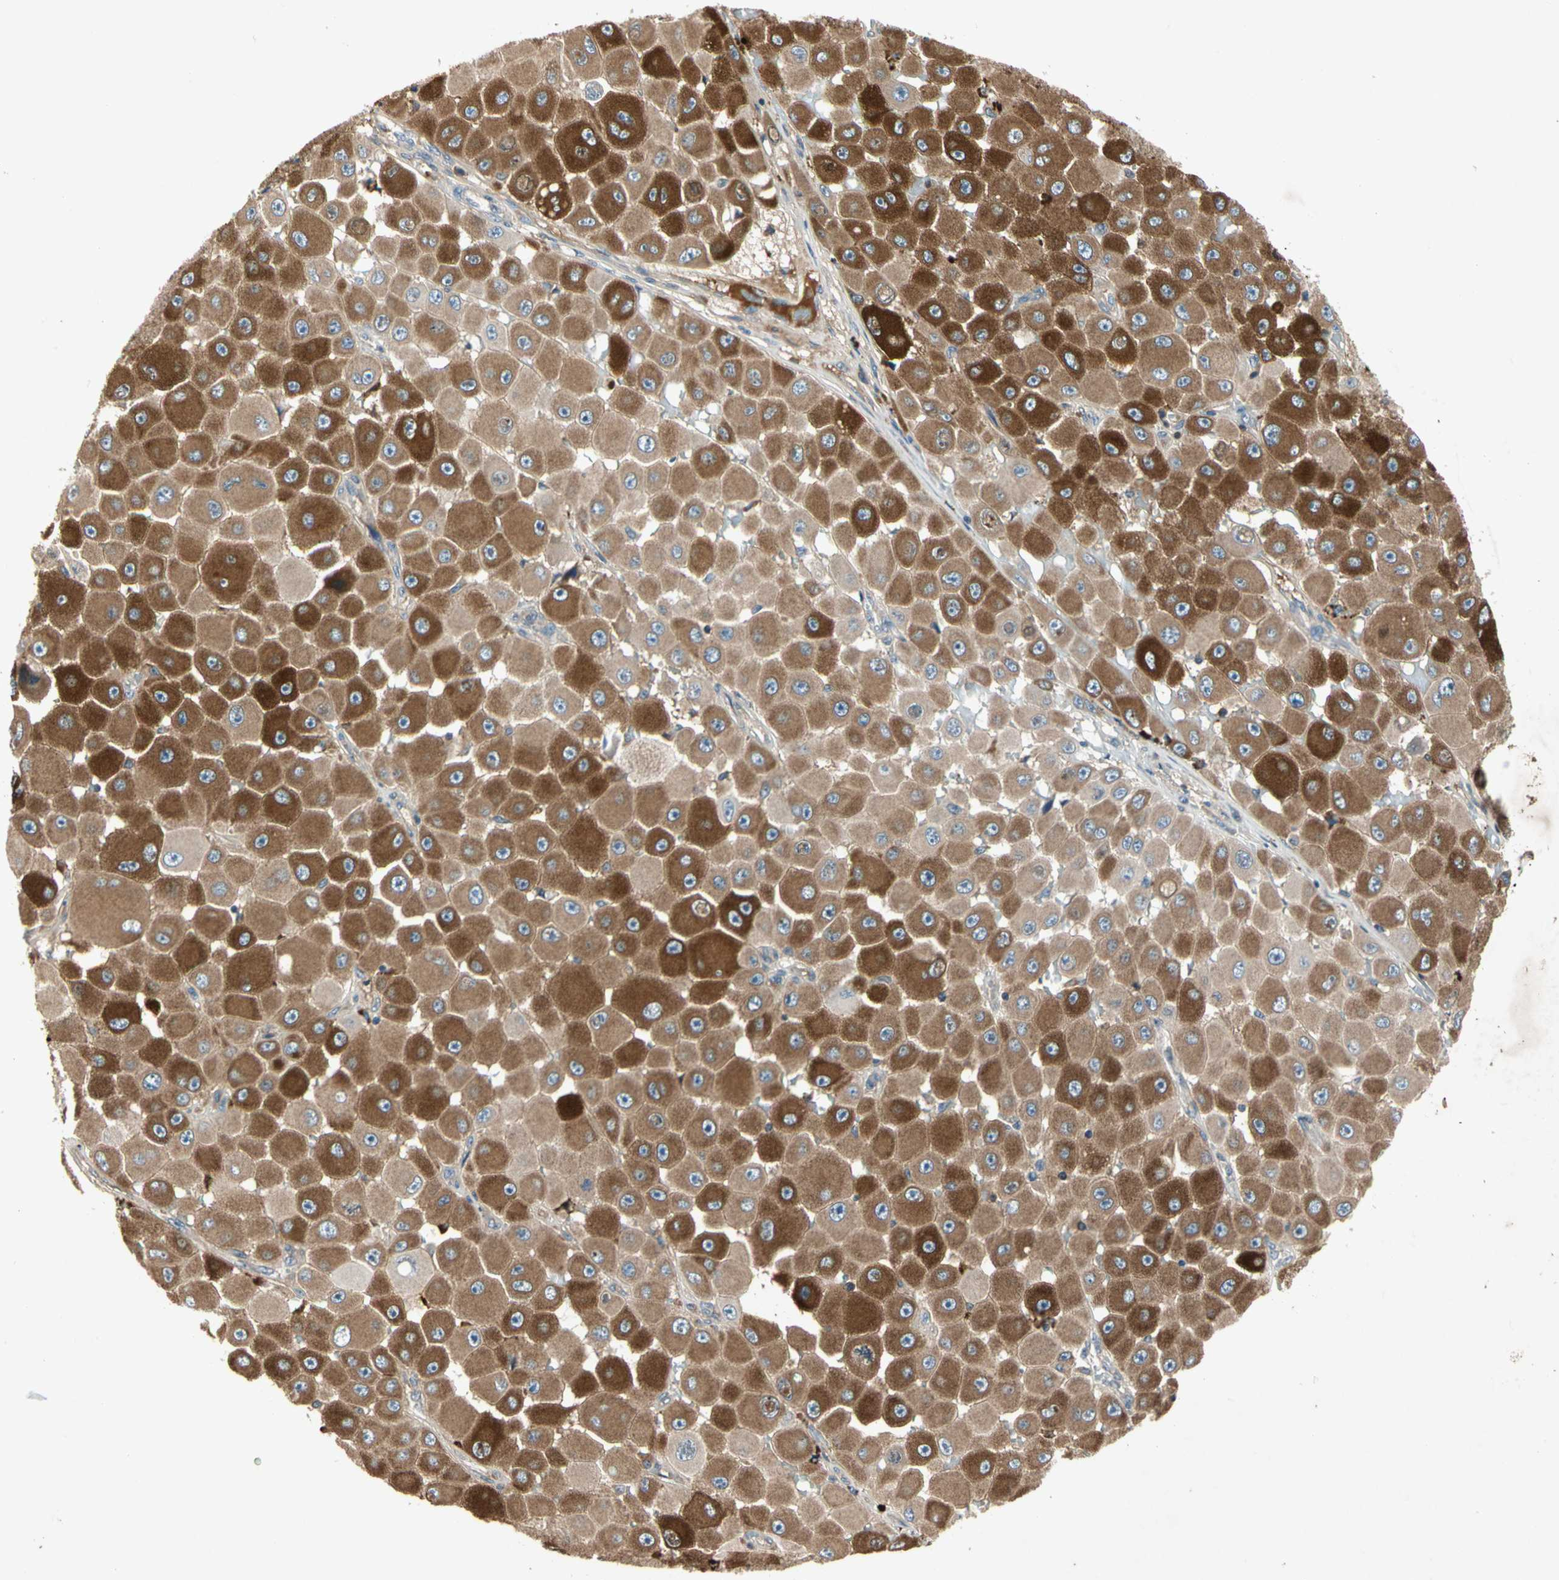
{"staining": {"intensity": "strong", "quantity": "25%-75%", "location": "cytoplasmic/membranous"}, "tissue": "melanoma", "cell_type": "Tumor cells", "image_type": "cancer", "snomed": [{"axis": "morphology", "description": "Malignant melanoma, NOS"}, {"axis": "topography", "description": "Skin"}], "caption": "The image reveals a brown stain indicating the presence of a protein in the cytoplasmic/membranous of tumor cells in malignant melanoma.", "gene": "CRTAC1", "patient": {"sex": "female", "age": 81}}